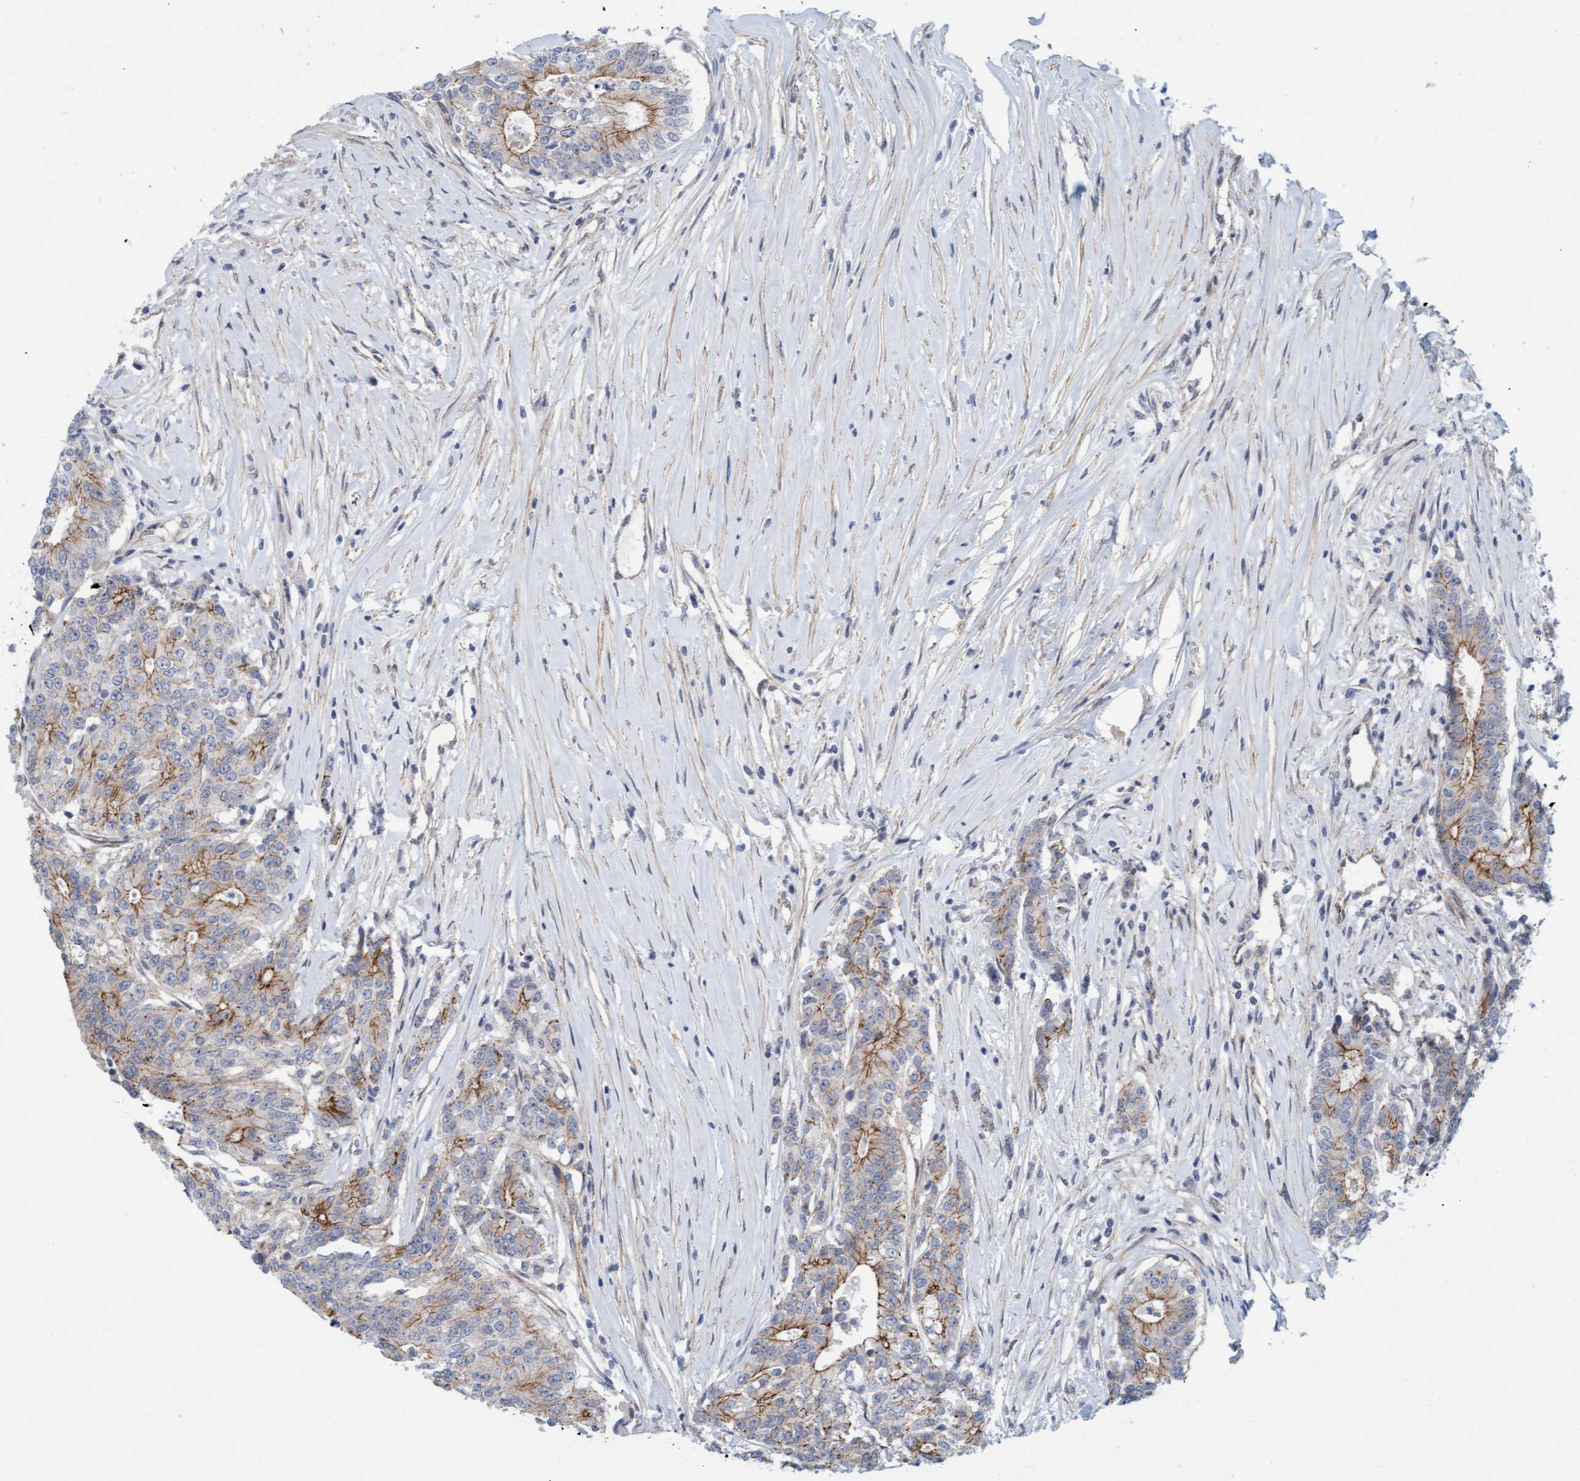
{"staining": {"intensity": "moderate", "quantity": "25%-75%", "location": "cytoplasmic/membranous"}, "tissue": "colorectal cancer", "cell_type": "Tumor cells", "image_type": "cancer", "snomed": [{"axis": "morphology", "description": "Adenocarcinoma, NOS"}, {"axis": "topography", "description": "Colon"}], "caption": "Immunohistochemistry (DAB (3,3'-diaminobenzidine)) staining of human colorectal cancer displays moderate cytoplasmic/membranous protein staining in about 25%-75% of tumor cells.", "gene": "KRBA2", "patient": {"sex": "female", "age": 77}}